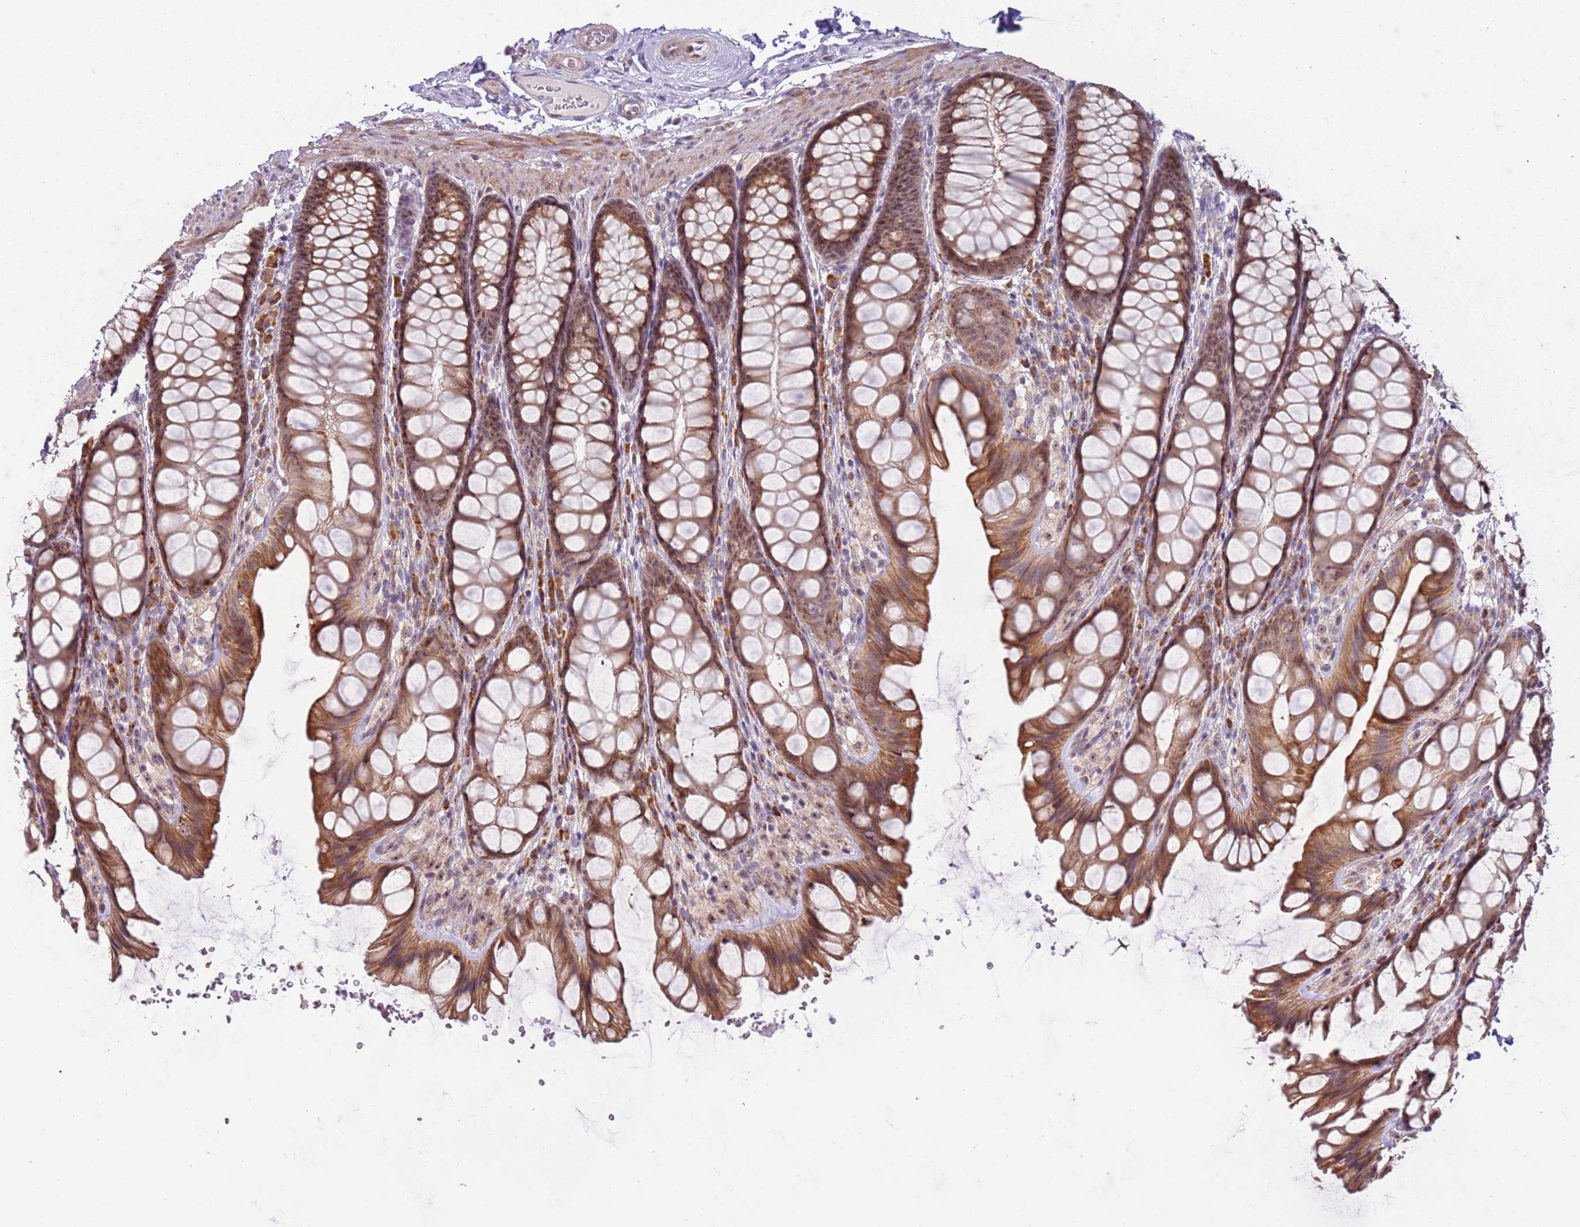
{"staining": {"intensity": "weak", "quantity": ">75%", "location": "cytoplasmic/membranous"}, "tissue": "colon", "cell_type": "Endothelial cells", "image_type": "normal", "snomed": [{"axis": "morphology", "description": "Normal tissue, NOS"}, {"axis": "topography", "description": "Colon"}], "caption": "An image of colon stained for a protein reveals weak cytoplasmic/membranous brown staining in endothelial cells. The staining was performed using DAB (3,3'-diaminobenzidine) to visualize the protein expression in brown, while the nuclei were stained in blue with hematoxylin (Magnification: 20x).", "gene": "UCMA", "patient": {"sex": "male", "age": 47}}